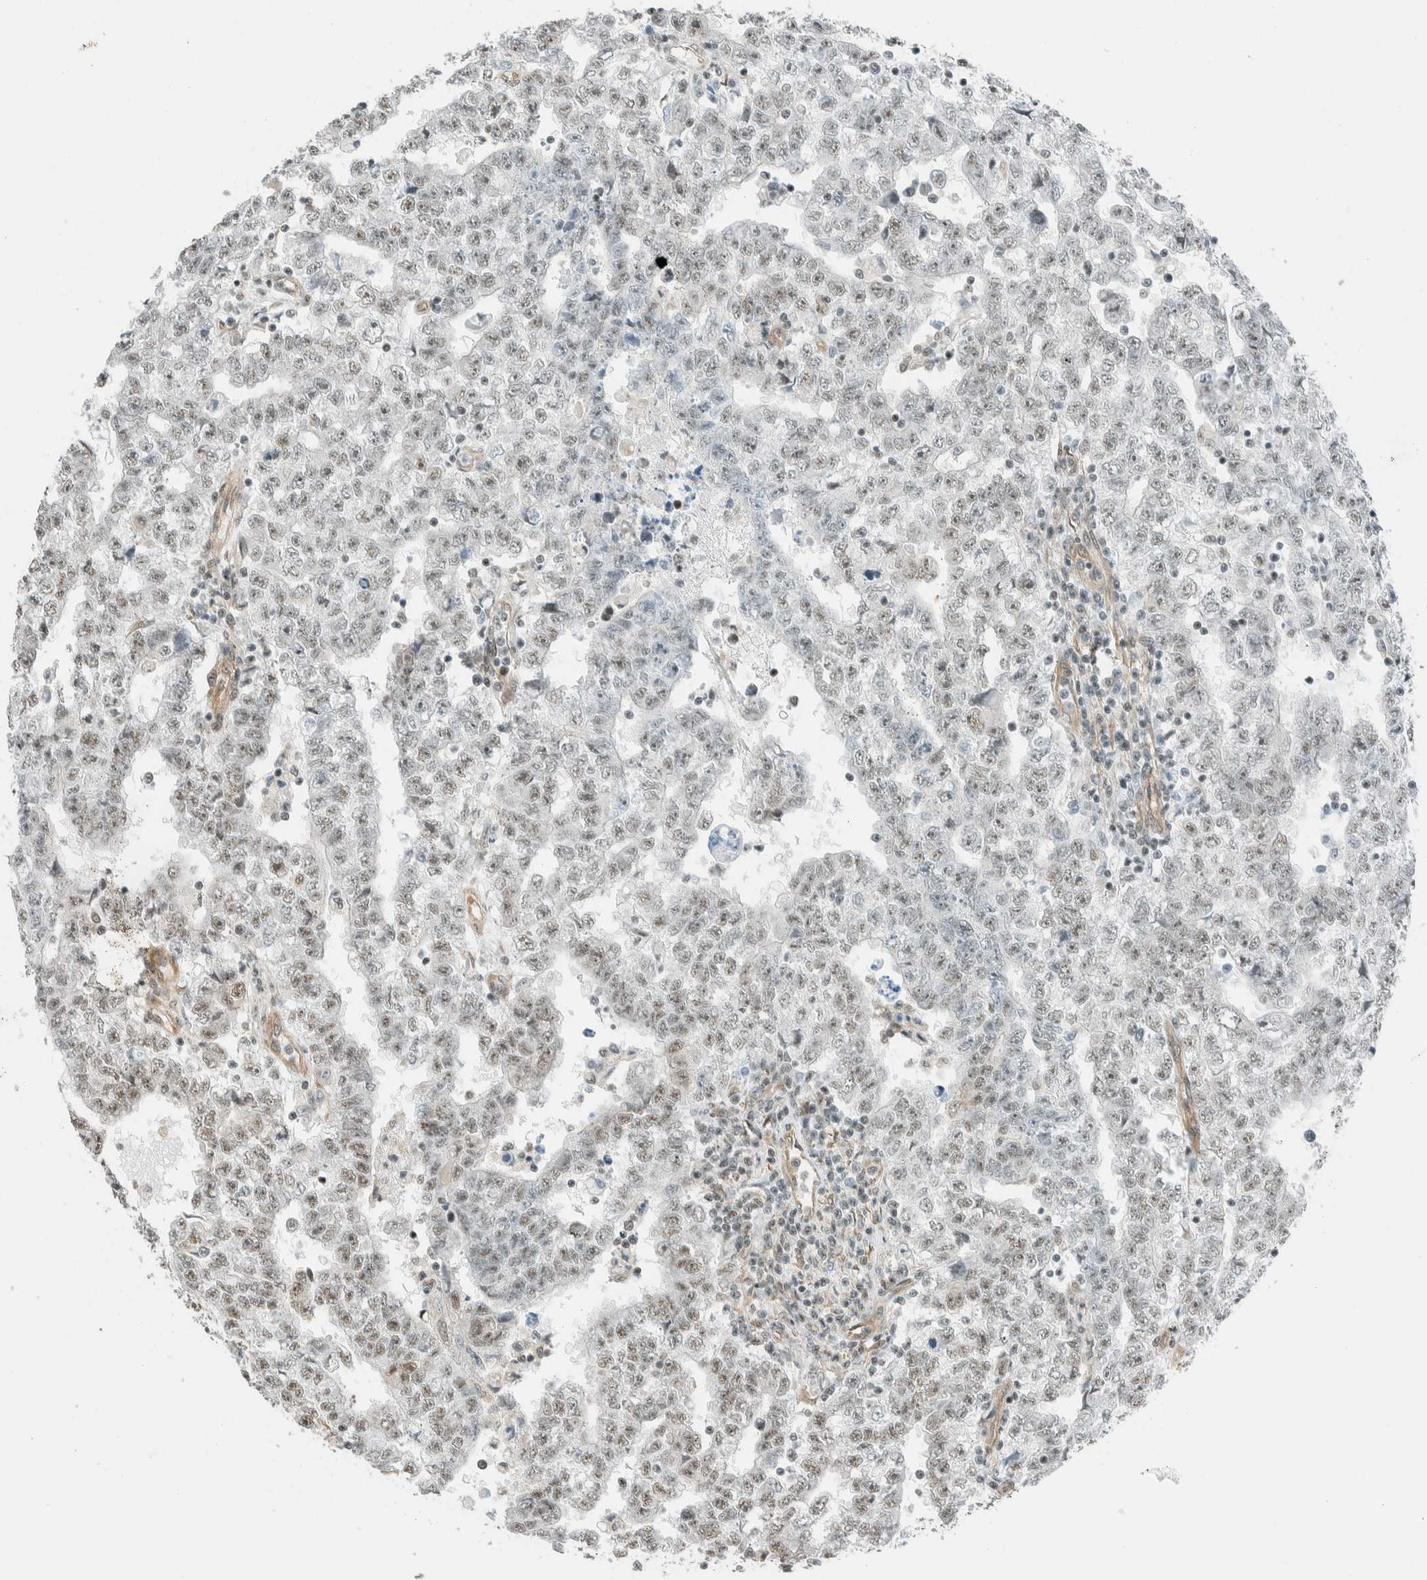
{"staining": {"intensity": "weak", "quantity": "25%-75%", "location": "nuclear"}, "tissue": "testis cancer", "cell_type": "Tumor cells", "image_type": "cancer", "snomed": [{"axis": "morphology", "description": "Carcinoma, Embryonal, NOS"}, {"axis": "topography", "description": "Testis"}], "caption": "This histopathology image exhibits IHC staining of human testis cancer, with low weak nuclear positivity in approximately 25%-75% of tumor cells.", "gene": "NIBAN2", "patient": {"sex": "male", "age": 25}}